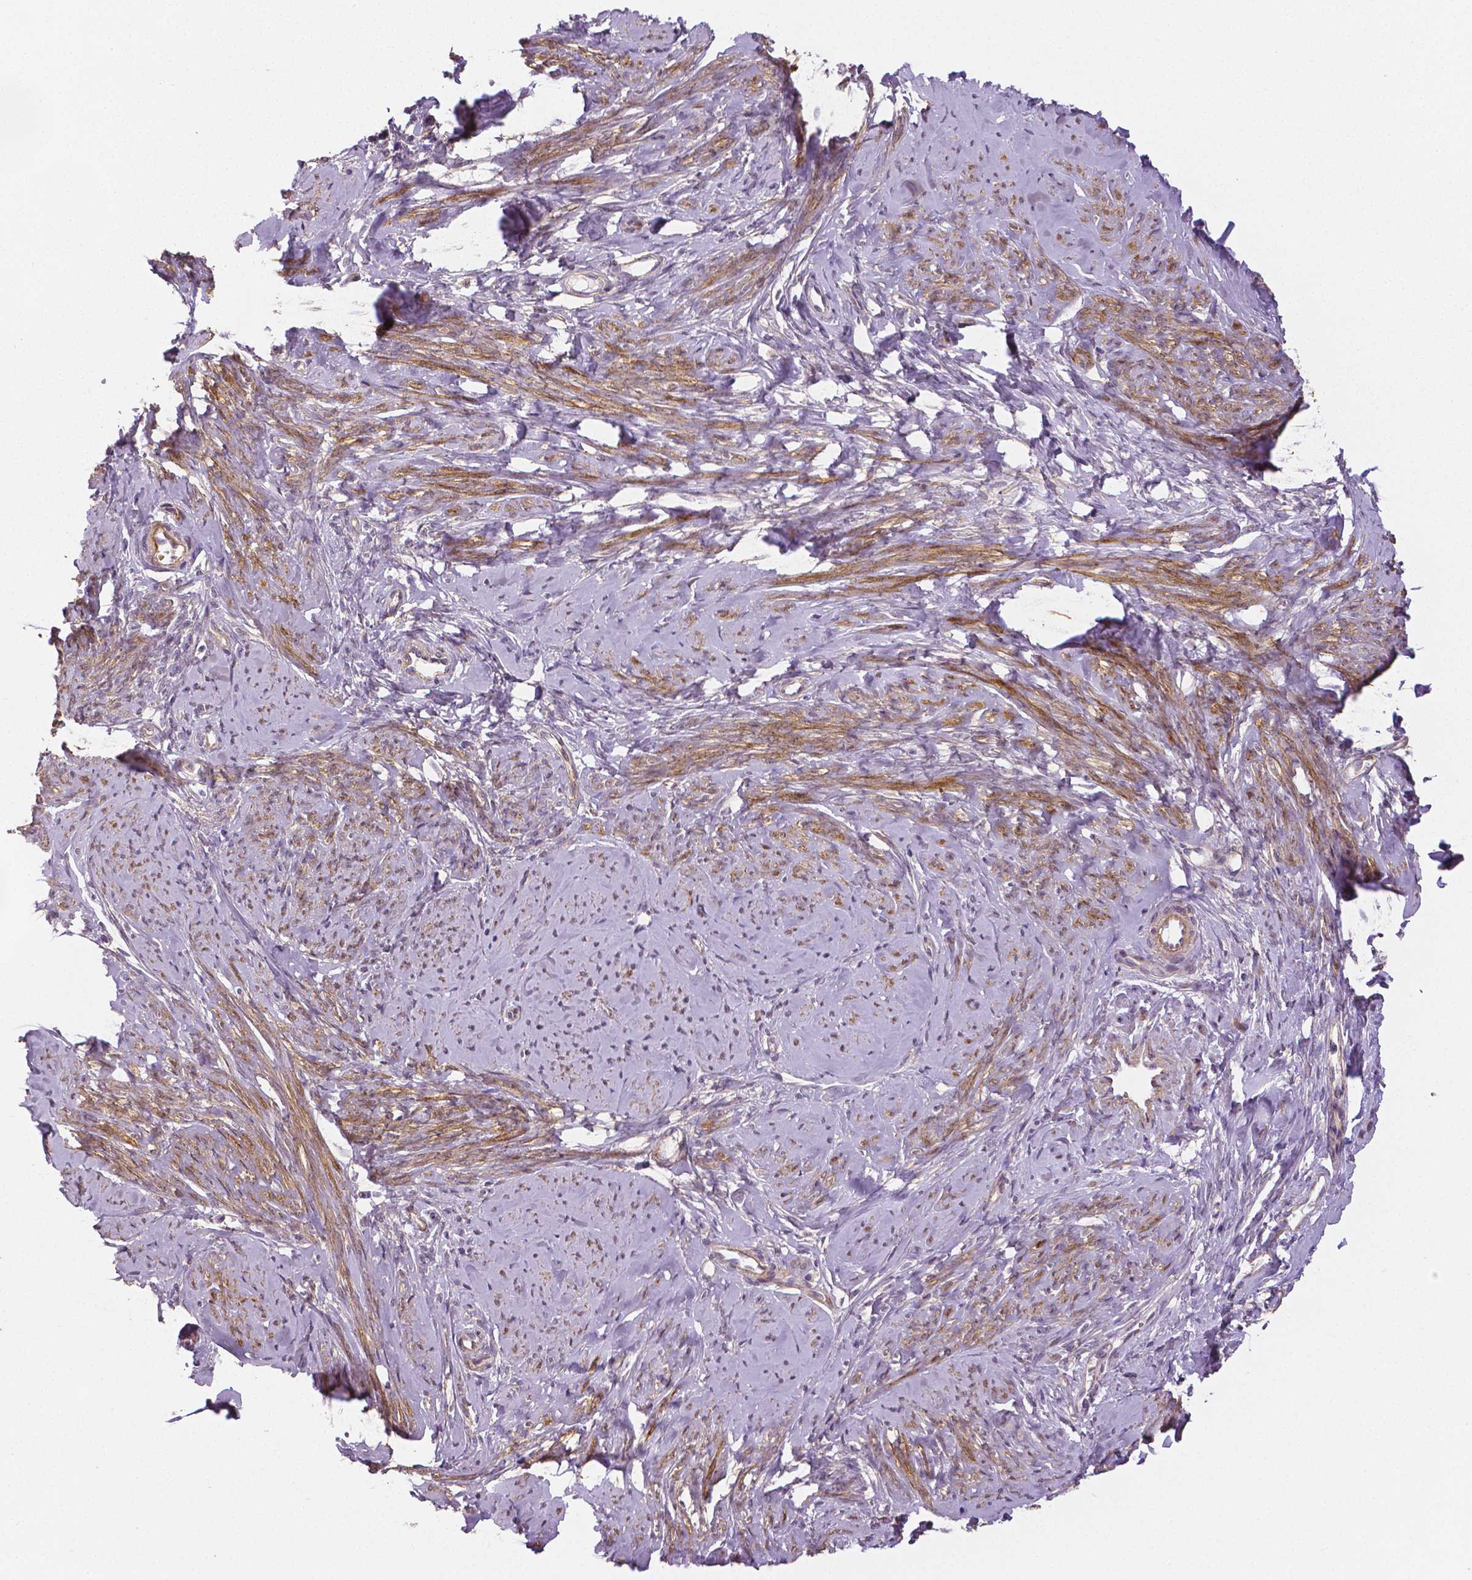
{"staining": {"intensity": "moderate", "quantity": ">75%", "location": "cytoplasmic/membranous"}, "tissue": "smooth muscle", "cell_type": "Smooth muscle cells", "image_type": "normal", "snomed": [{"axis": "morphology", "description": "Normal tissue, NOS"}, {"axis": "topography", "description": "Smooth muscle"}], "caption": "Approximately >75% of smooth muscle cells in unremarkable smooth muscle demonstrate moderate cytoplasmic/membranous protein staining as visualized by brown immunohistochemical staining.", "gene": "FLT1", "patient": {"sex": "female", "age": 48}}